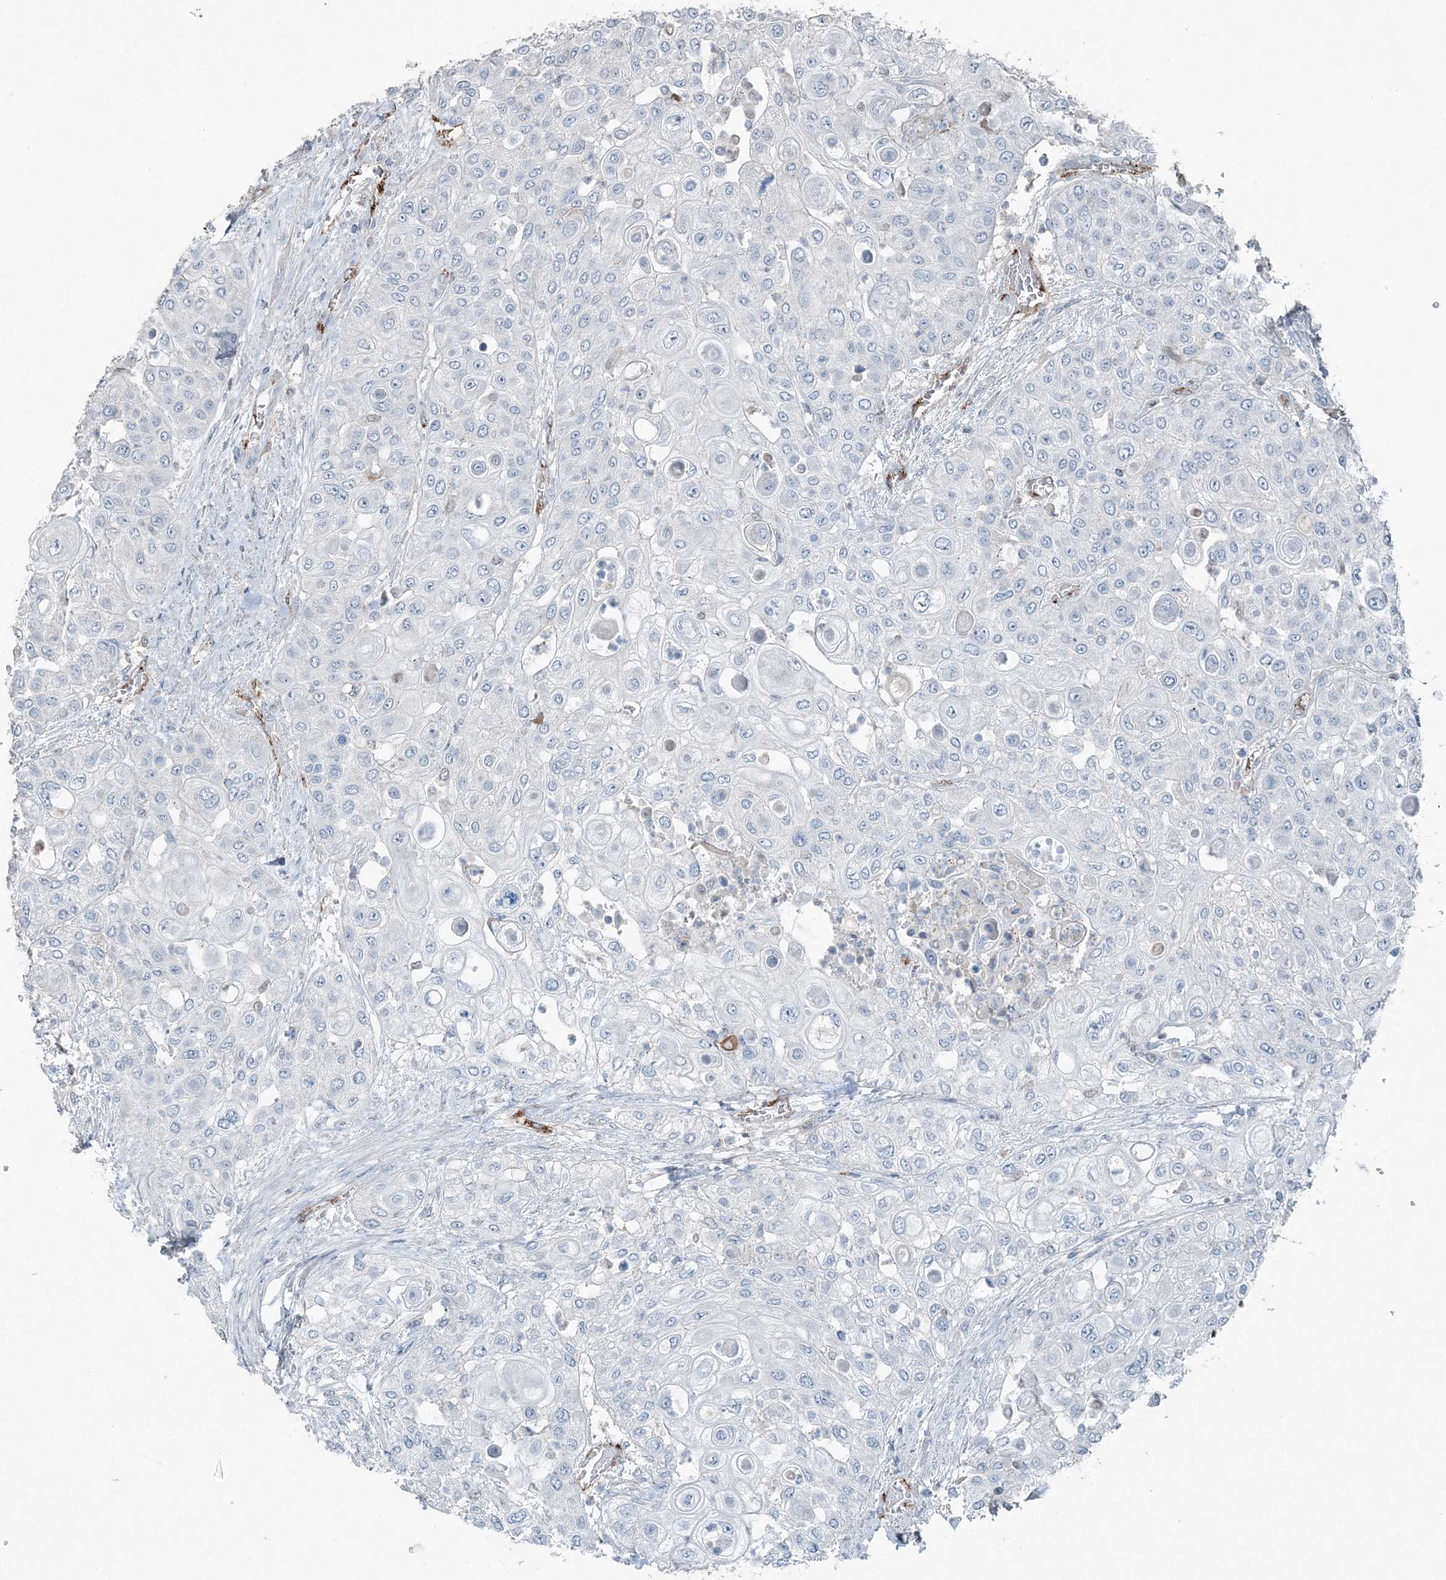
{"staining": {"intensity": "negative", "quantity": "none", "location": "none"}, "tissue": "urothelial cancer", "cell_type": "Tumor cells", "image_type": "cancer", "snomed": [{"axis": "morphology", "description": "Urothelial carcinoma, High grade"}, {"axis": "topography", "description": "Urinary bladder"}], "caption": "Image shows no protein positivity in tumor cells of urothelial cancer tissue.", "gene": "ELOVL7", "patient": {"sex": "female", "age": 79}}